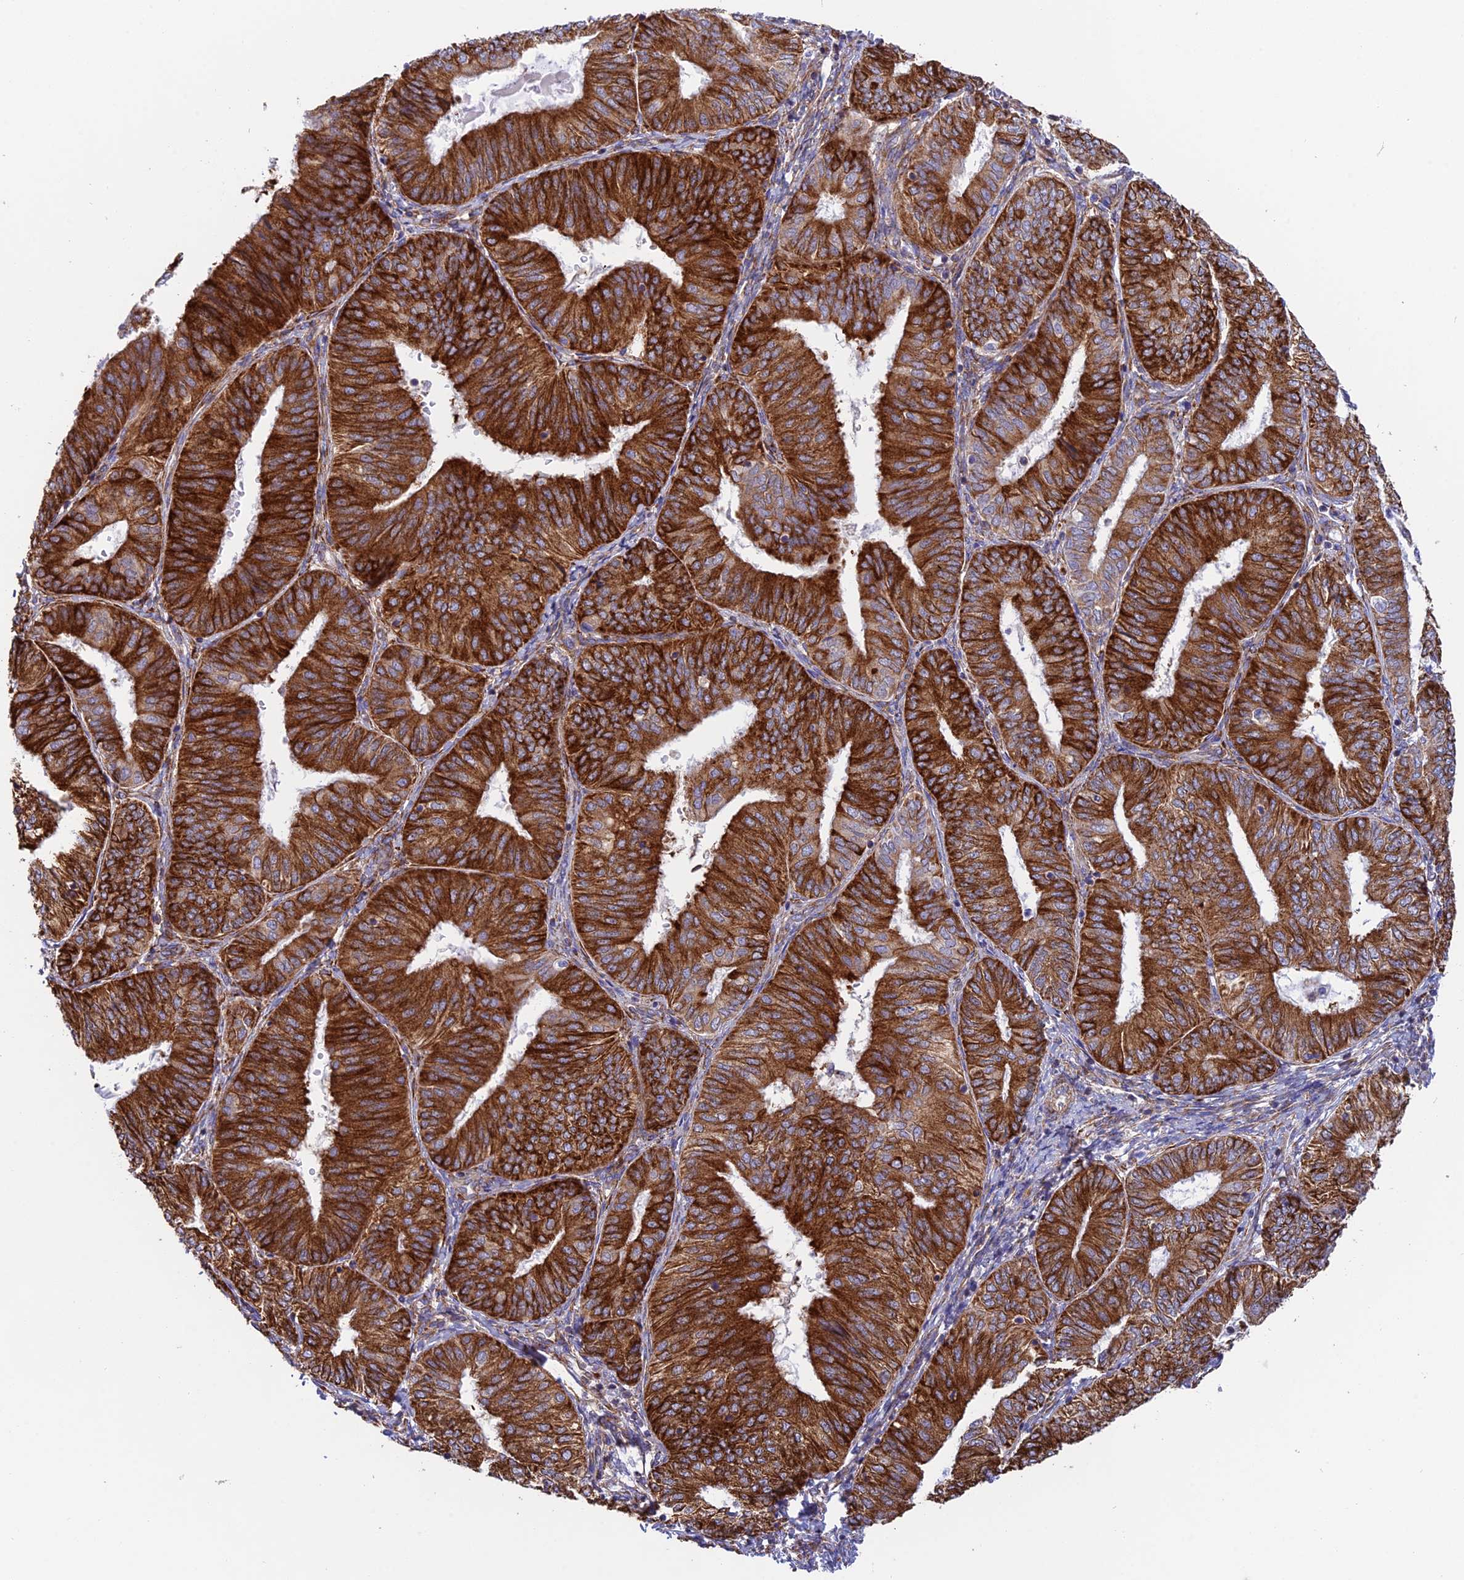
{"staining": {"intensity": "strong", "quantity": ">75%", "location": "cytoplasmic/membranous"}, "tissue": "endometrial cancer", "cell_type": "Tumor cells", "image_type": "cancer", "snomed": [{"axis": "morphology", "description": "Adenocarcinoma, NOS"}, {"axis": "topography", "description": "Endometrium"}], "caption": "Protein analysis of adenocarcinoma (endometrial) tissue reveals strong cytoplasmic/membranous positivity in approximately >75% of tumor cells. (Brightfield microscopy of DAB IHC at high magnification).", "gene": "TUBGCP6", "patient": {"sex": "female", "age": 58}}